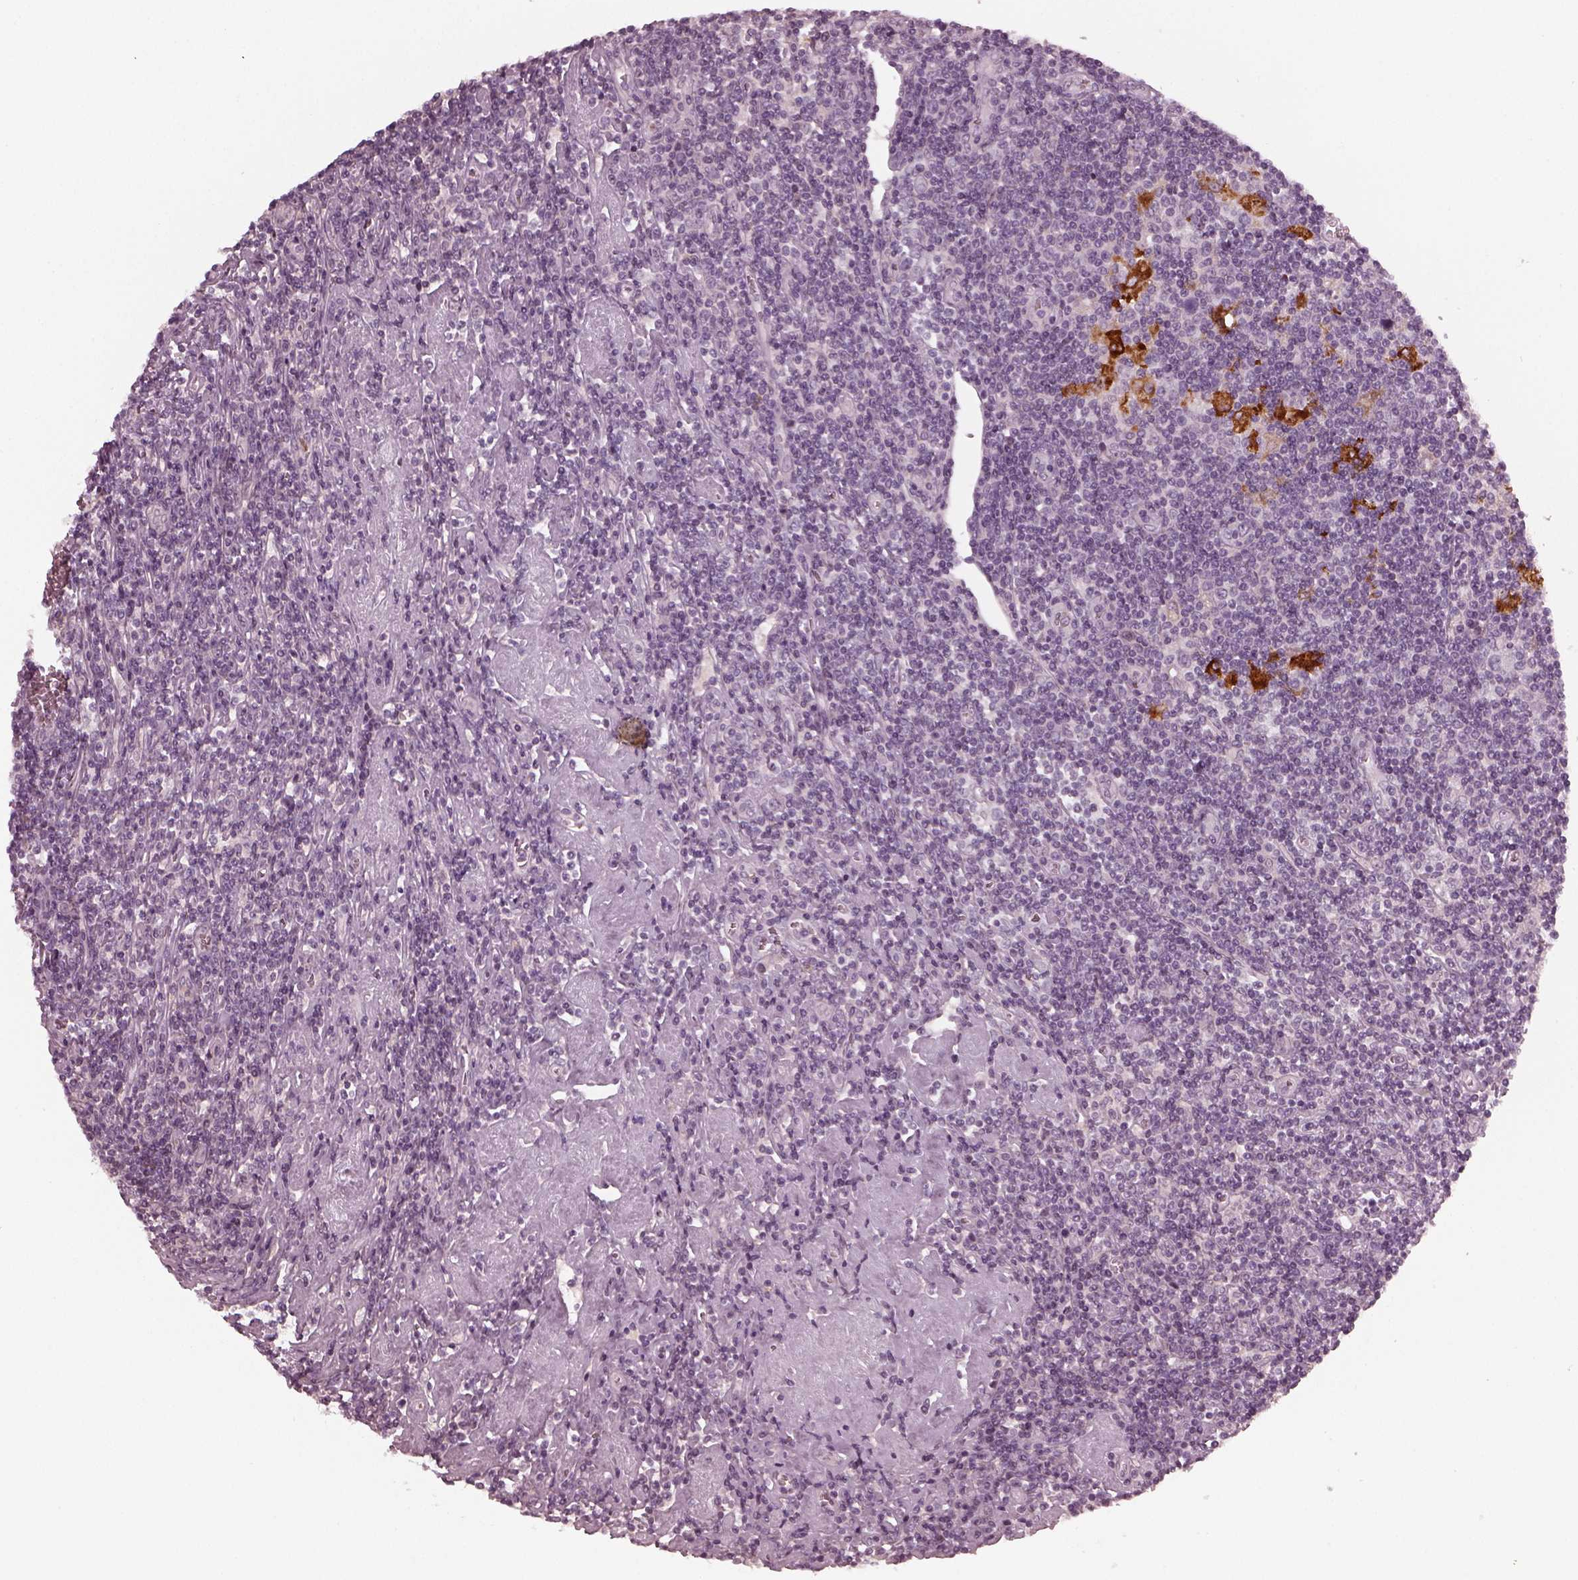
{"staining": {"intensity": "moderate", "quantity": "<25%", "location": "cytoplasmic/membranous"}, "tissue": "lymphoma", "cell_type": "Tumor cells", "image_type": "cancer", "snomed": [{"axis": "morphology", "description": "Hodgkin's disease, NOS"}, {"axis": "topography", "description": "Lymph node"}], "caption": "Moderate cytoplasmic/membranous protein positivity is seen in approximately <25% of tumor cells in lymphoma. (DAB (3,3'-diaminobenzidine) IHC with brightfield microscopy, high magnification).", "gene": "CHIT1", "patient": {"sex": "male", "age": 40}}